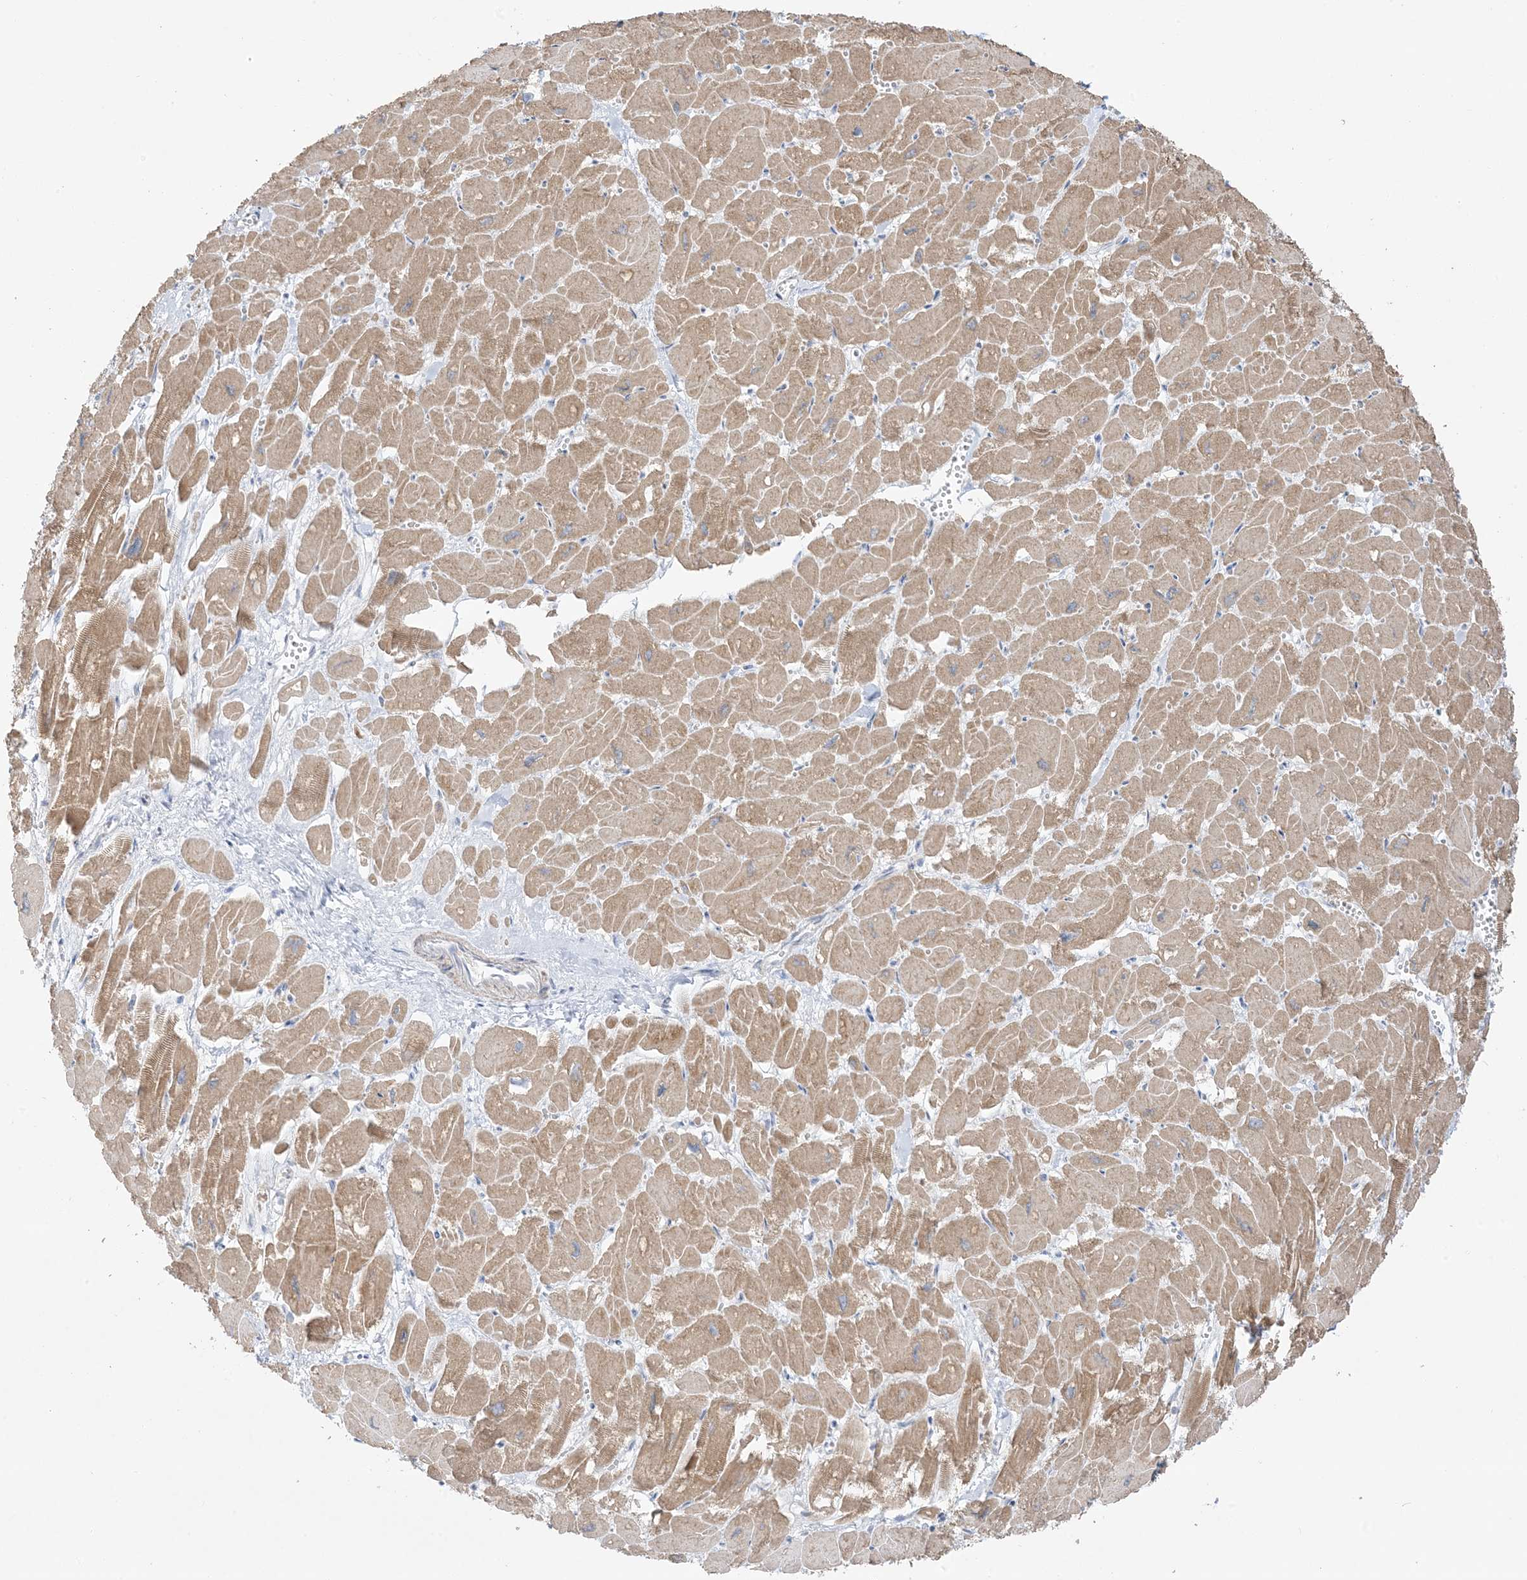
{"staining": {"intensity": "moderate", "quantity": ">75%", "location": "cytoplasmic/membranous"}, "tissue": "heart muscle", "cell_type": "Cardiomyocytes", "image_type": "normal", "snomed": [{"axis": "morphology", "description": "Normal tissue, NOS"}, {"axis": "topography", "description": "Heart"}], "caption": "An image of heart muscle stained for a protein displays moderate cytoplasmic/membranous brown staining in cardiomyocytes. (DAB IHC with brightfield microscopy, high magnification).", "gene": "FAM184A", "patient": {"sex": "male", "age": 54}}